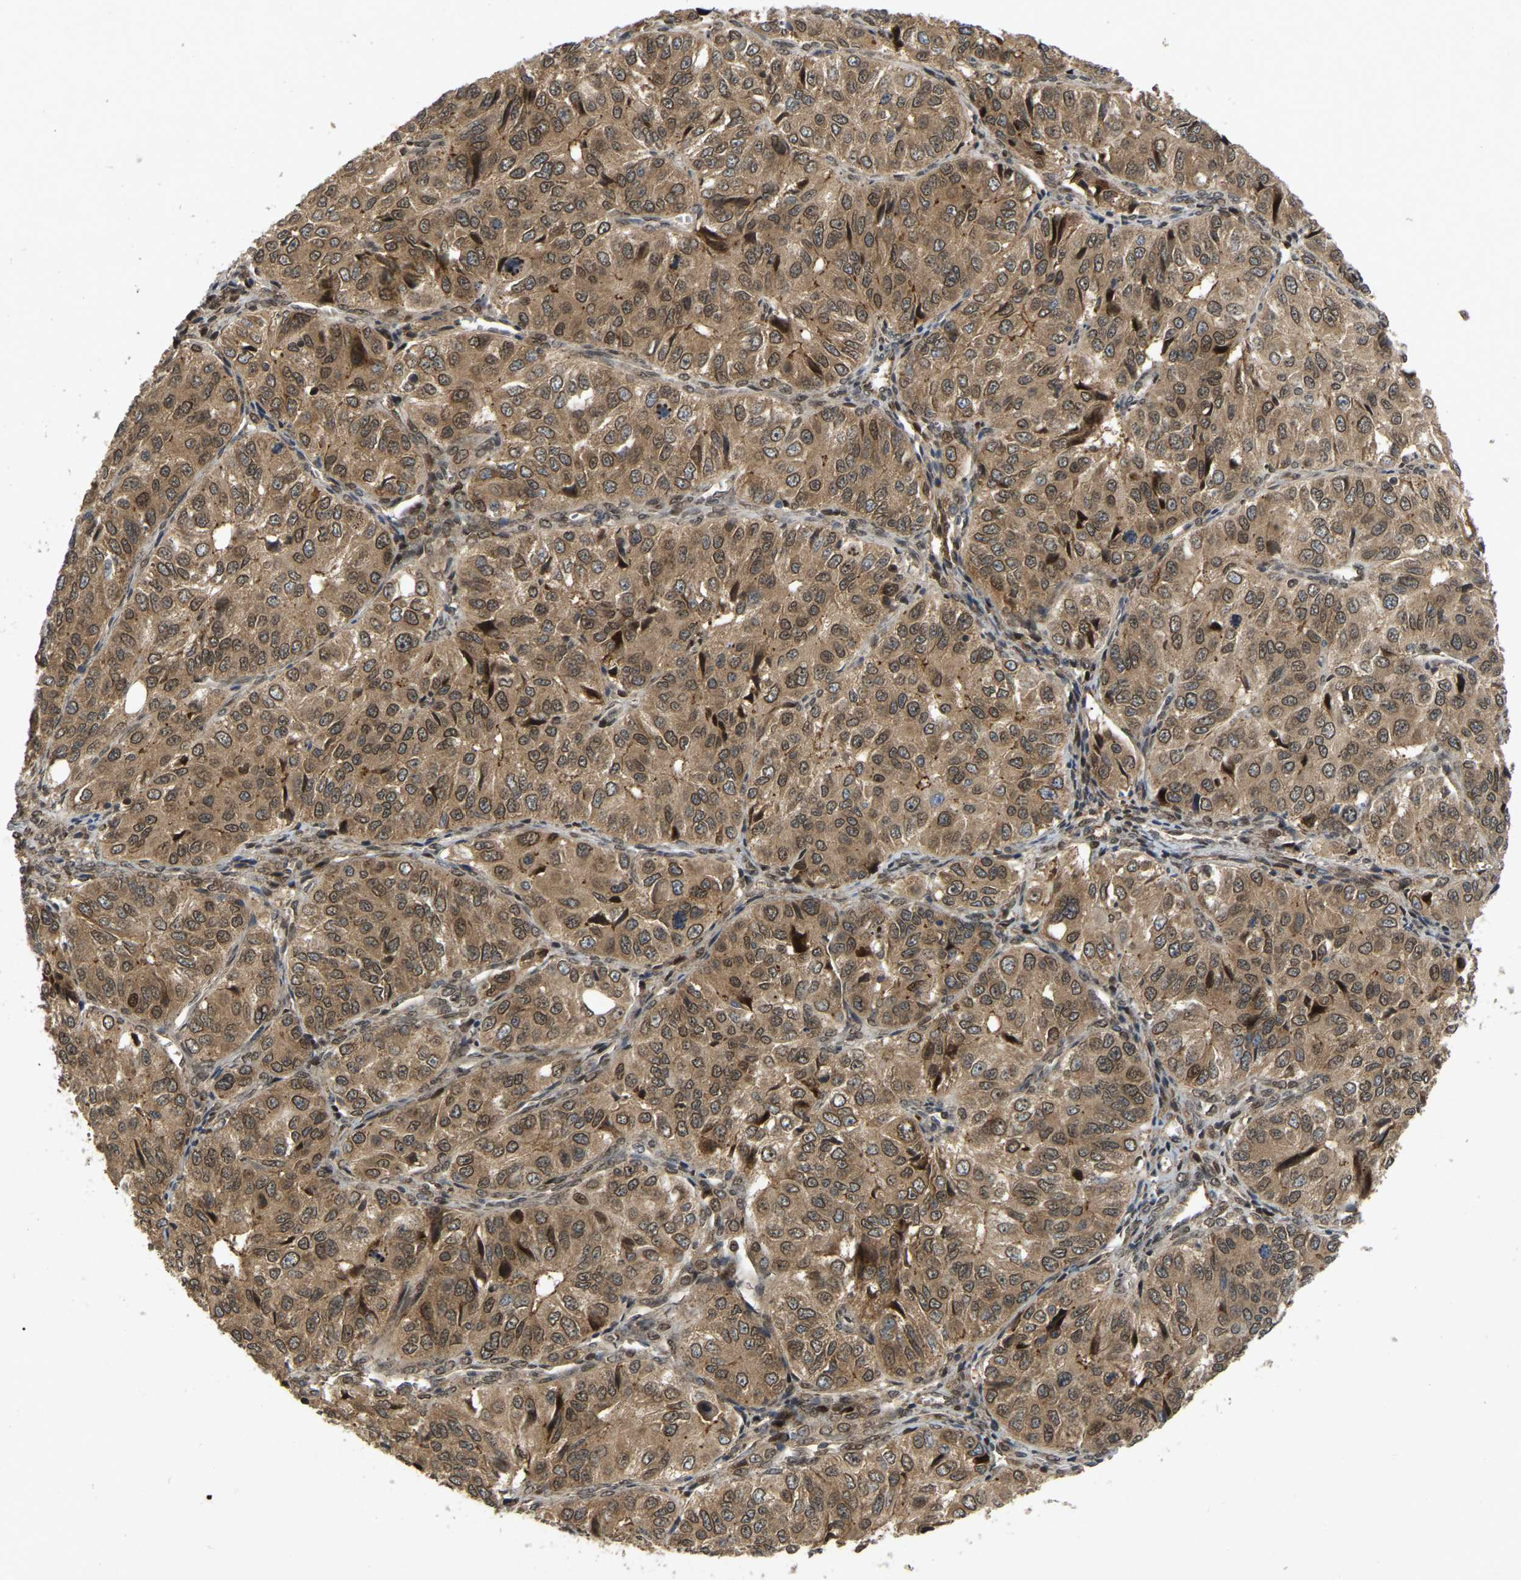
{"staining": {"intensity": "moderate", "quantity": ">75%", "location": "cytoplasmic/membranous,nuclear"}, "tissue": "ovarian cancer", "cell_type": "Tumor cells", "image_type": "cancer", "snomed": [{"axis": "morphology", "description": "Carcinoma, endometroid"}, {"axis": "topography", "description": "Ovary"}], "caption": "This micrograph shows IHC staining of ovarian cancer, with medium moderate cytoplasmic/membranous and nuclear staining in about >75% of tumor cells.", "gene": "KIAA1549", "patient": {"sex": "female", "age": 51}}